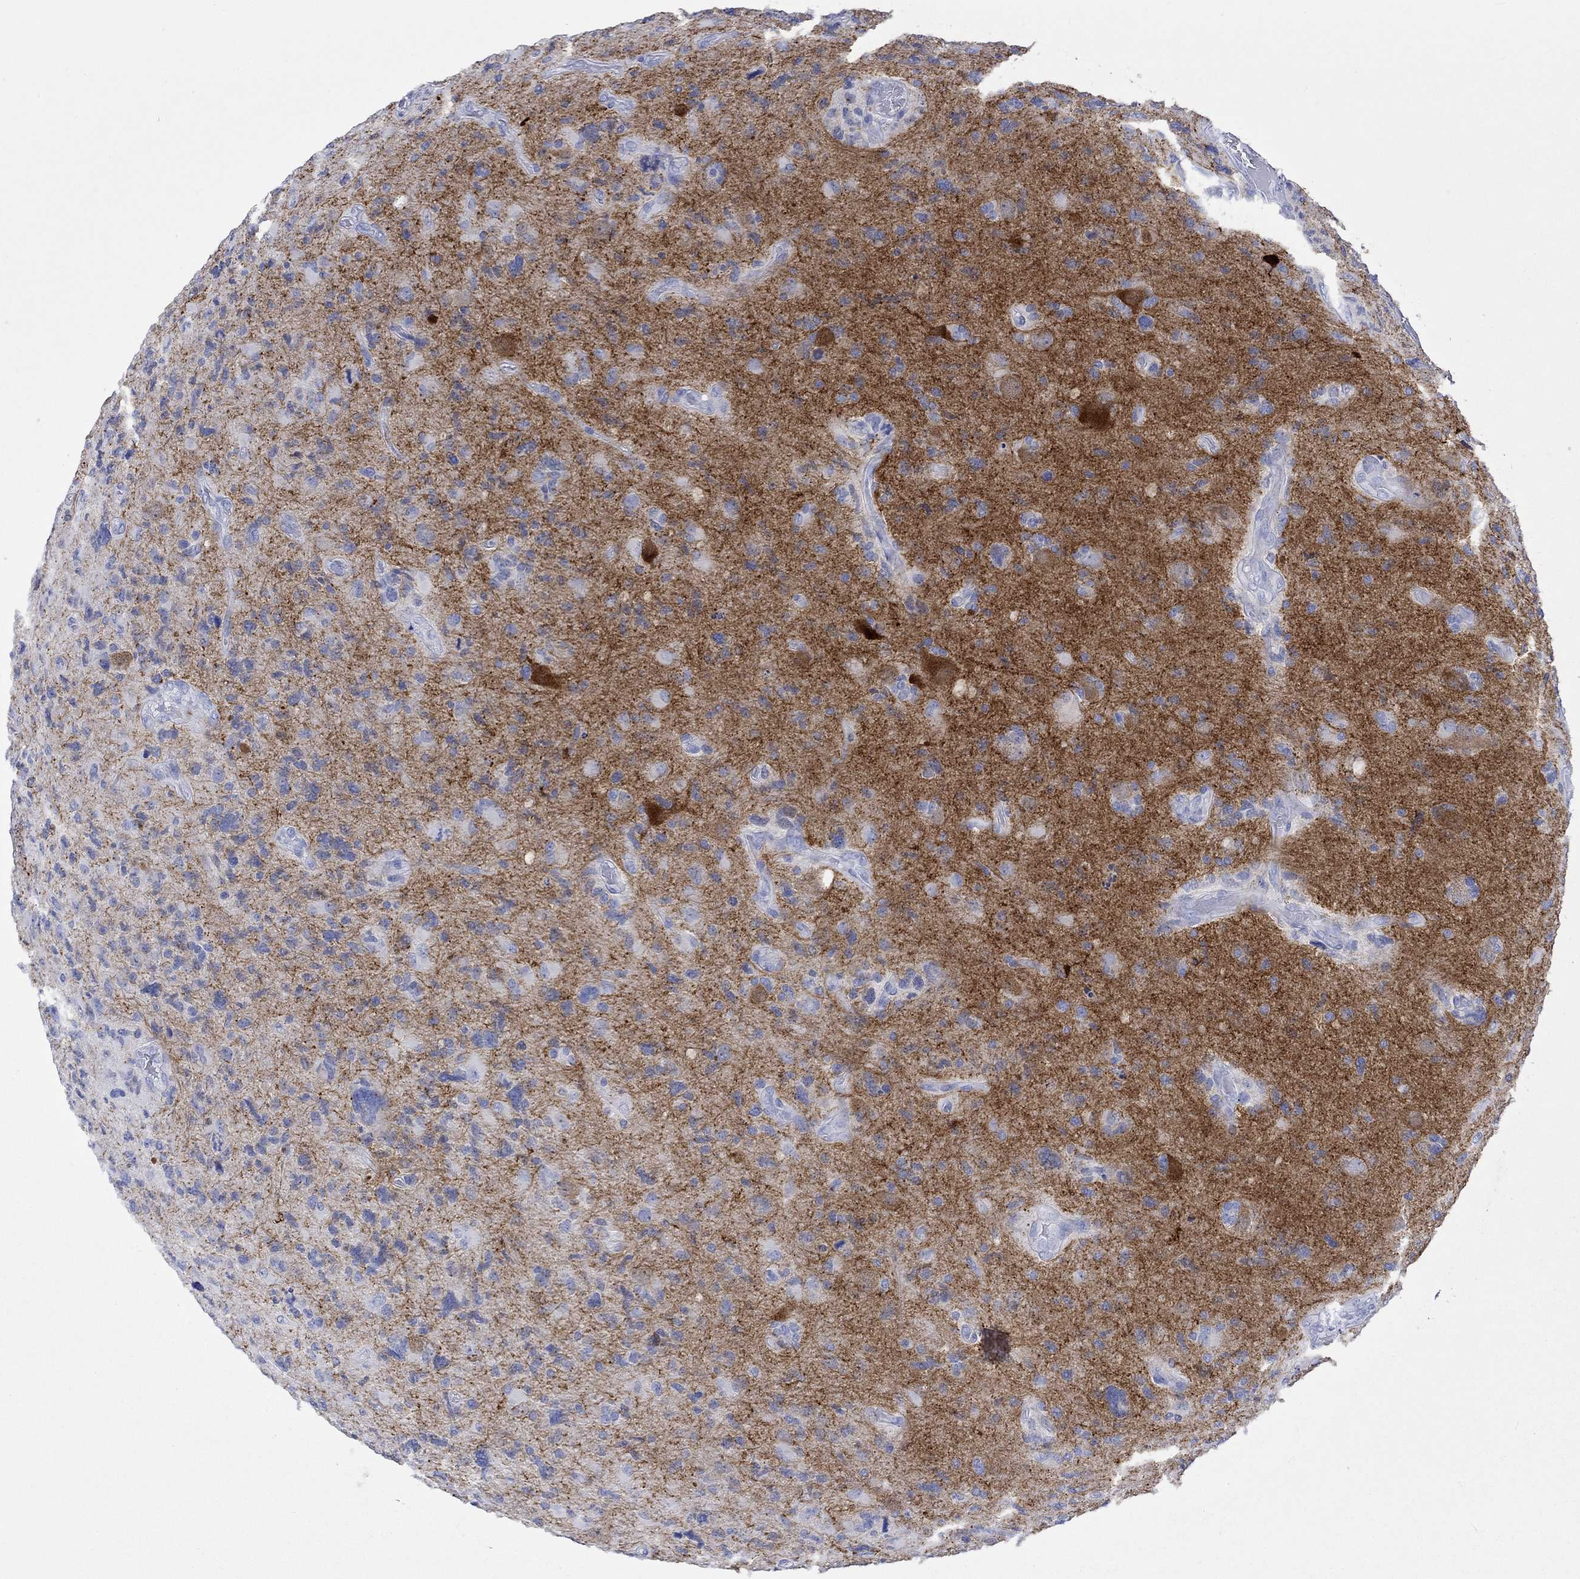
{"staining": {"intensity": "strong", "quantity": "<25%", "location": "nuclear"}, "tissue": "glioma", "cell_type": "Tumor cells", "image_type": "cancer", "snomed": [{"axis": "morphology", "description": "Glioma, malignant, High grade"}, {"axis": "topography", "description": "Cerebral cortex"}], "caption": "An immunohistochemistry (IHC) histopathology image of neoplastic tissue is shown. Protein staining in brown labels strong nuclear positivity in glioma within tumor cells.", "gene": "CPLX2", "patient": {"sex": "male", "age": 70}}